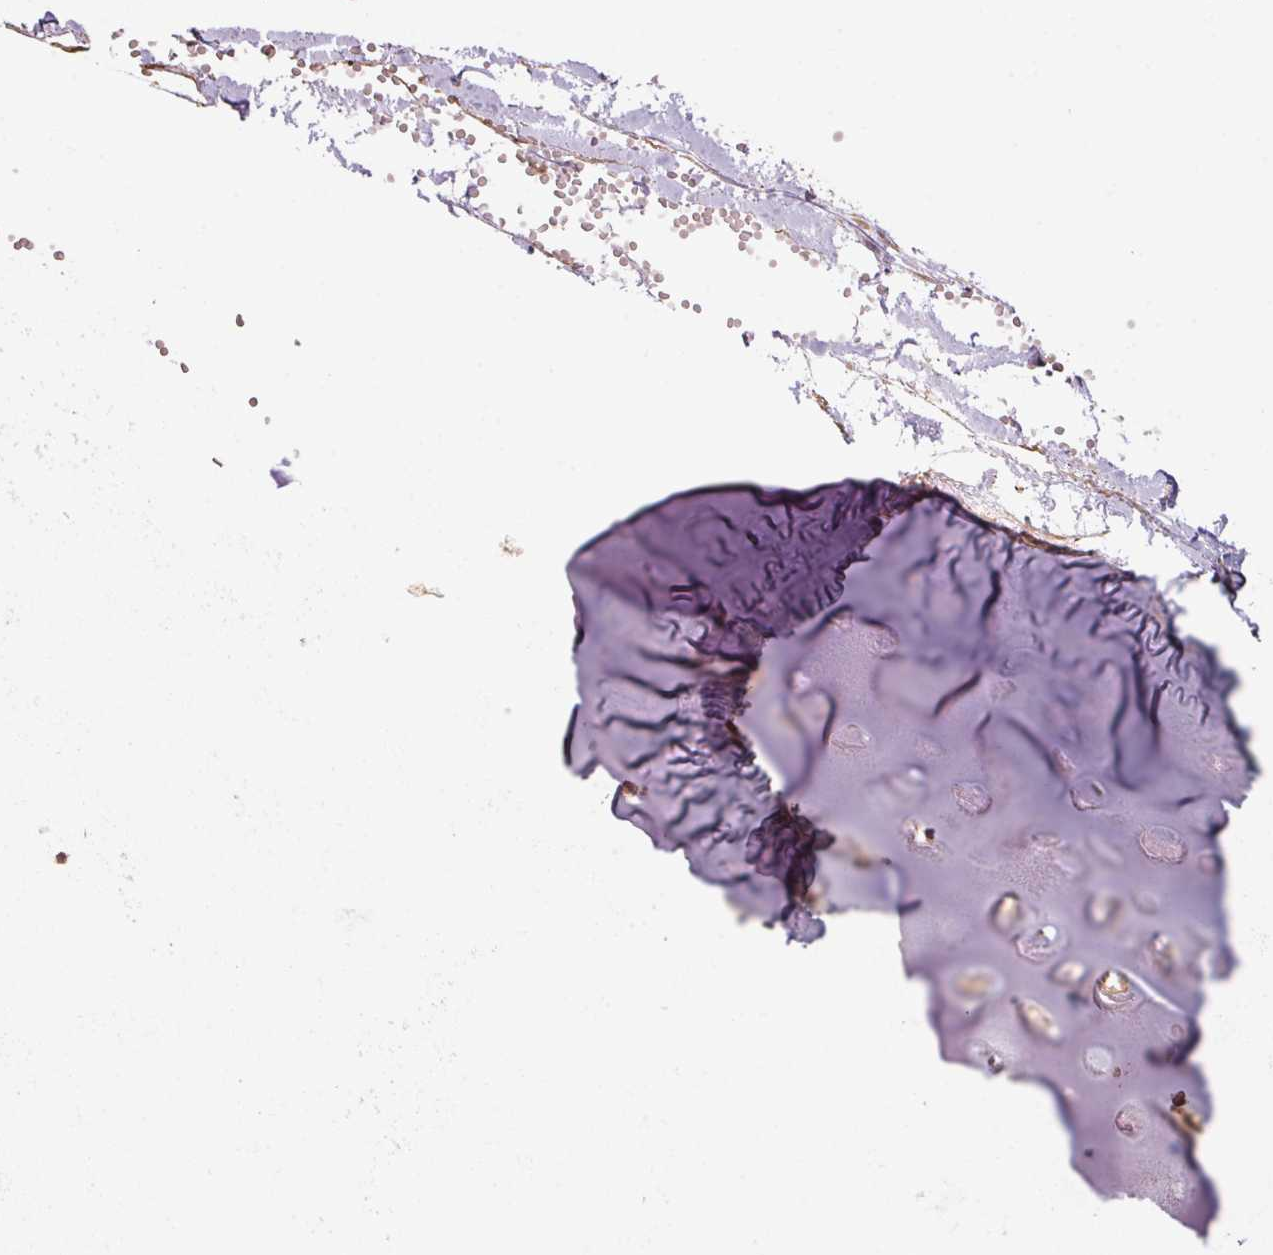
{"staining": {"intensity": "negative", "quantity": "none", "location": "none"}, "tissue": "adipose tissue", "cell_type": "Adipocytes", "image_type": "normal", "snomed": [{"axis": "morphology", "description": "Normal tissue, NOS"}, {"axis": "morphology", "description": "Squamous cell carcinoma, NOS"}, {"axis": "topography", "description": "Cartilage tissue"}, {"axis": "topography", "description": "Bronchus"}, {"axis": "topography", "description": "Lung"}], "caption": "The immunohistochemistry (IHC) image has no significant positivity in adipocytes of adipose tissue. Nuclei are stained in blue.", "gene": "QDPR", "patient": {"sex": "male", "age": 66}}